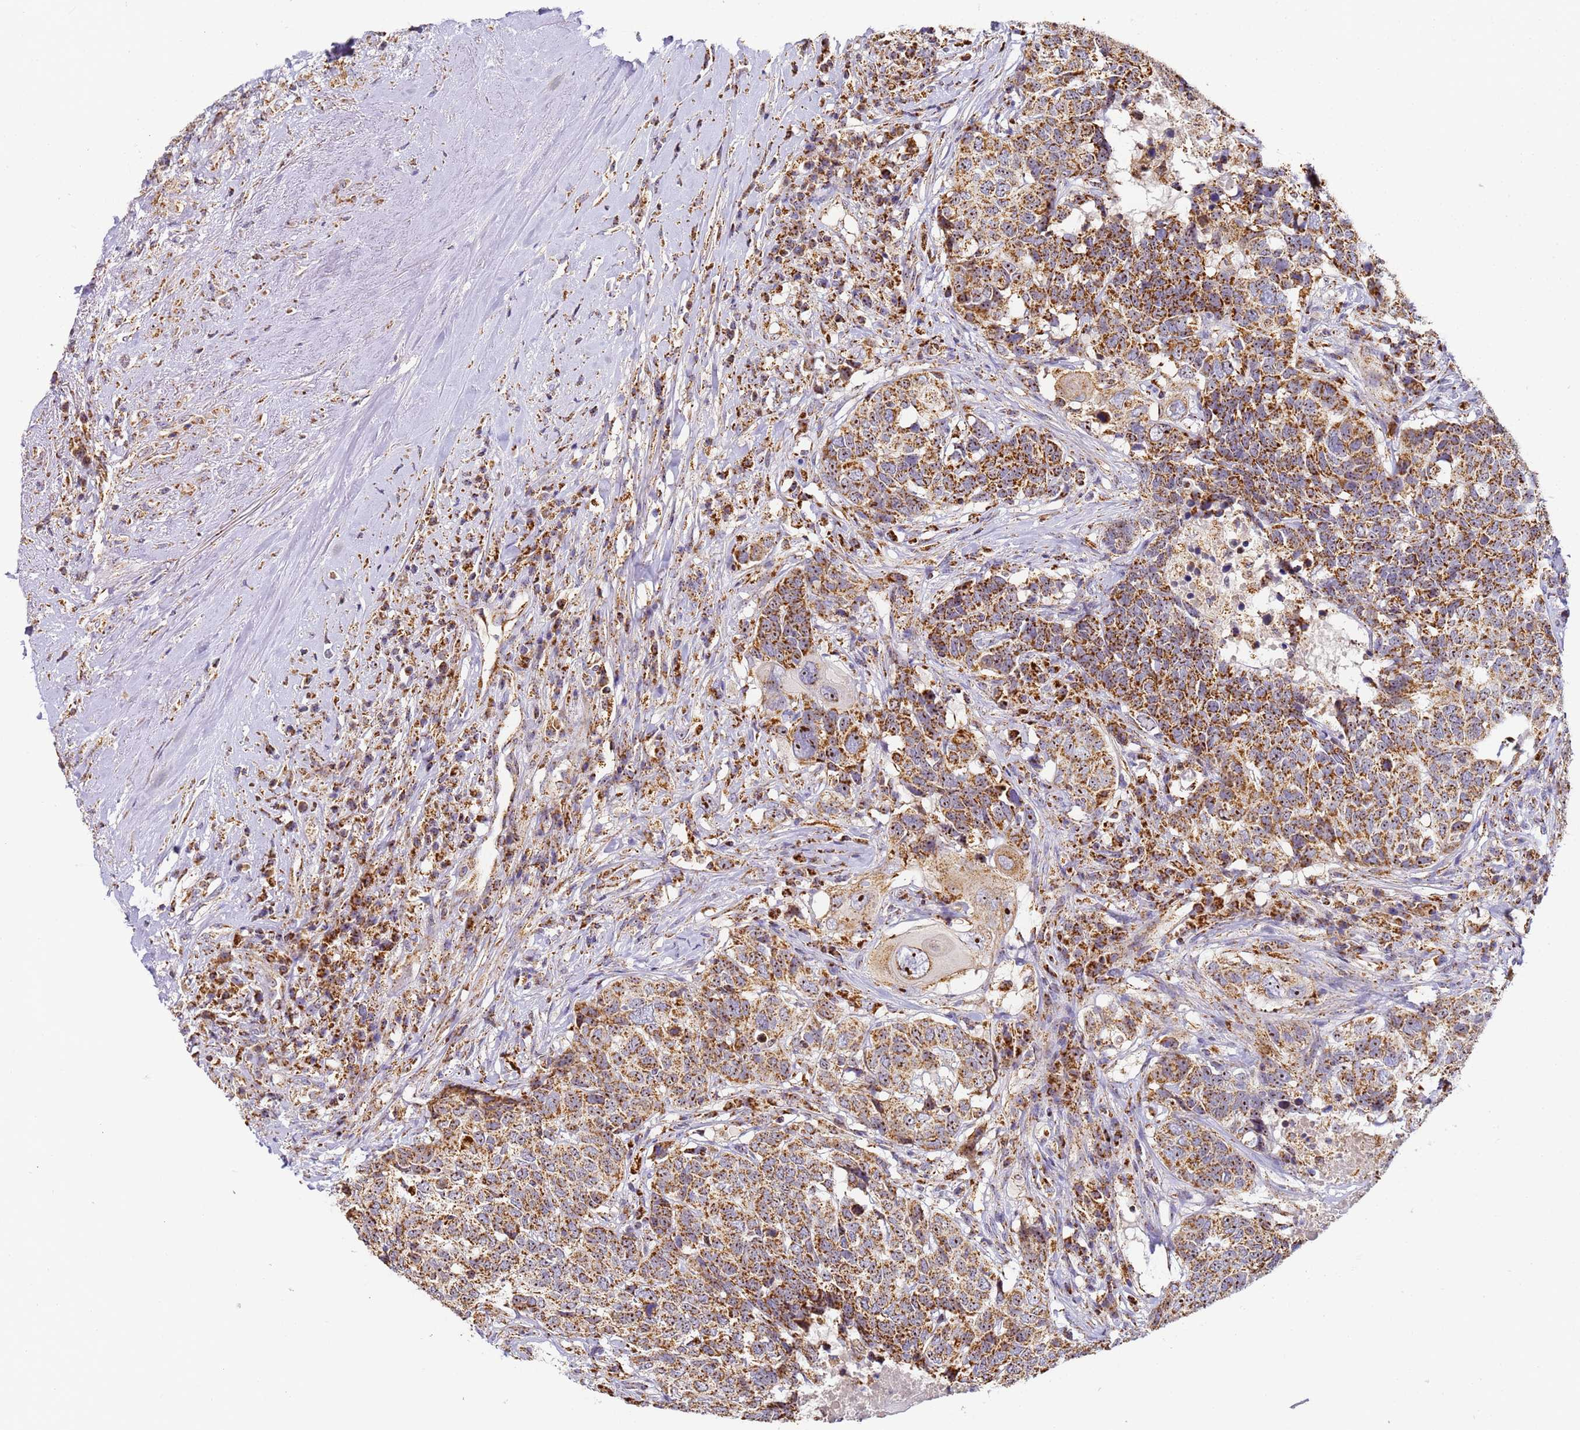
{"staining": {"intensity": "strong", "quantity": ">75%", "location": "cytoplasmic/membranous,nuclear"}, "tissue": "head and neck cancer", "cell_type": "Tumor cells", "image_type": "cancer", "snomed": [{"axis": "morphology", "description": "Squamous cell carcinoma, NOS"}, {"axis": "topography", "description": "Head-Neck"}], "caption": "A brown stain highlights strong cytoplasmic/membranous and nuclear staining of a protein in head and neck cancer tumor cells.", "gene": "FRG2C", "patient": {"sex": "male", "age": 66}}